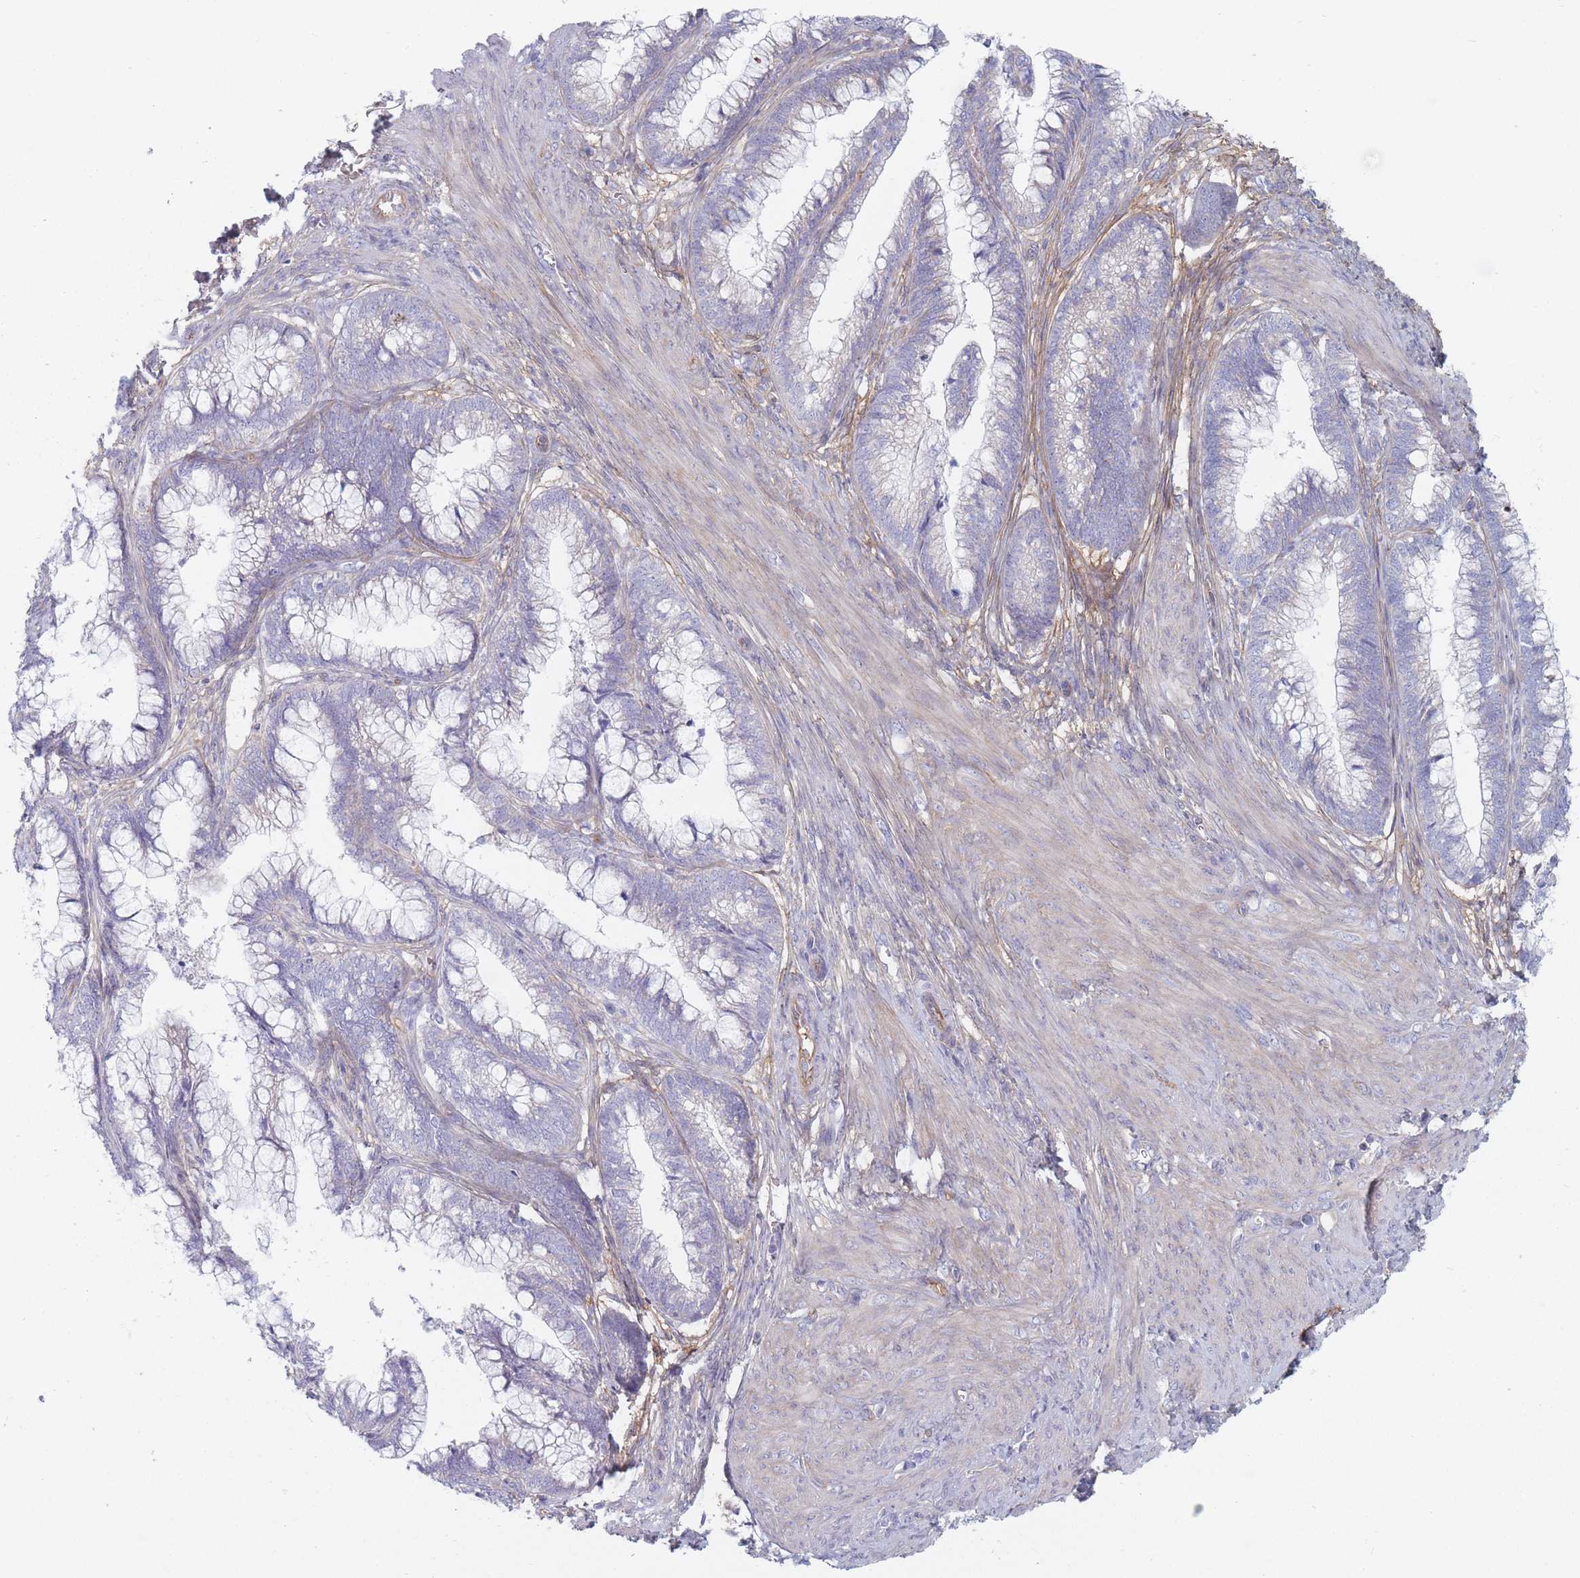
{"staining": {"intensity": "negative", "quantity": "none", "location": "none"}, "tissue": "cervical cancer", "cell_type": "Tumor cells", "image_type": "cancer", "snomed": [{"axis": "morphology", "description": "Adenocarcinoma, NOS"}, {"axis": "topography", "description": "Cervix"}], "caption": "DAB immunohistochemical staining of cervical adenocarcinoma exhibits no significant positivity in tumor cells.", "gene": "PLPP1", "patient": {"sex": "female", "age": 44}}